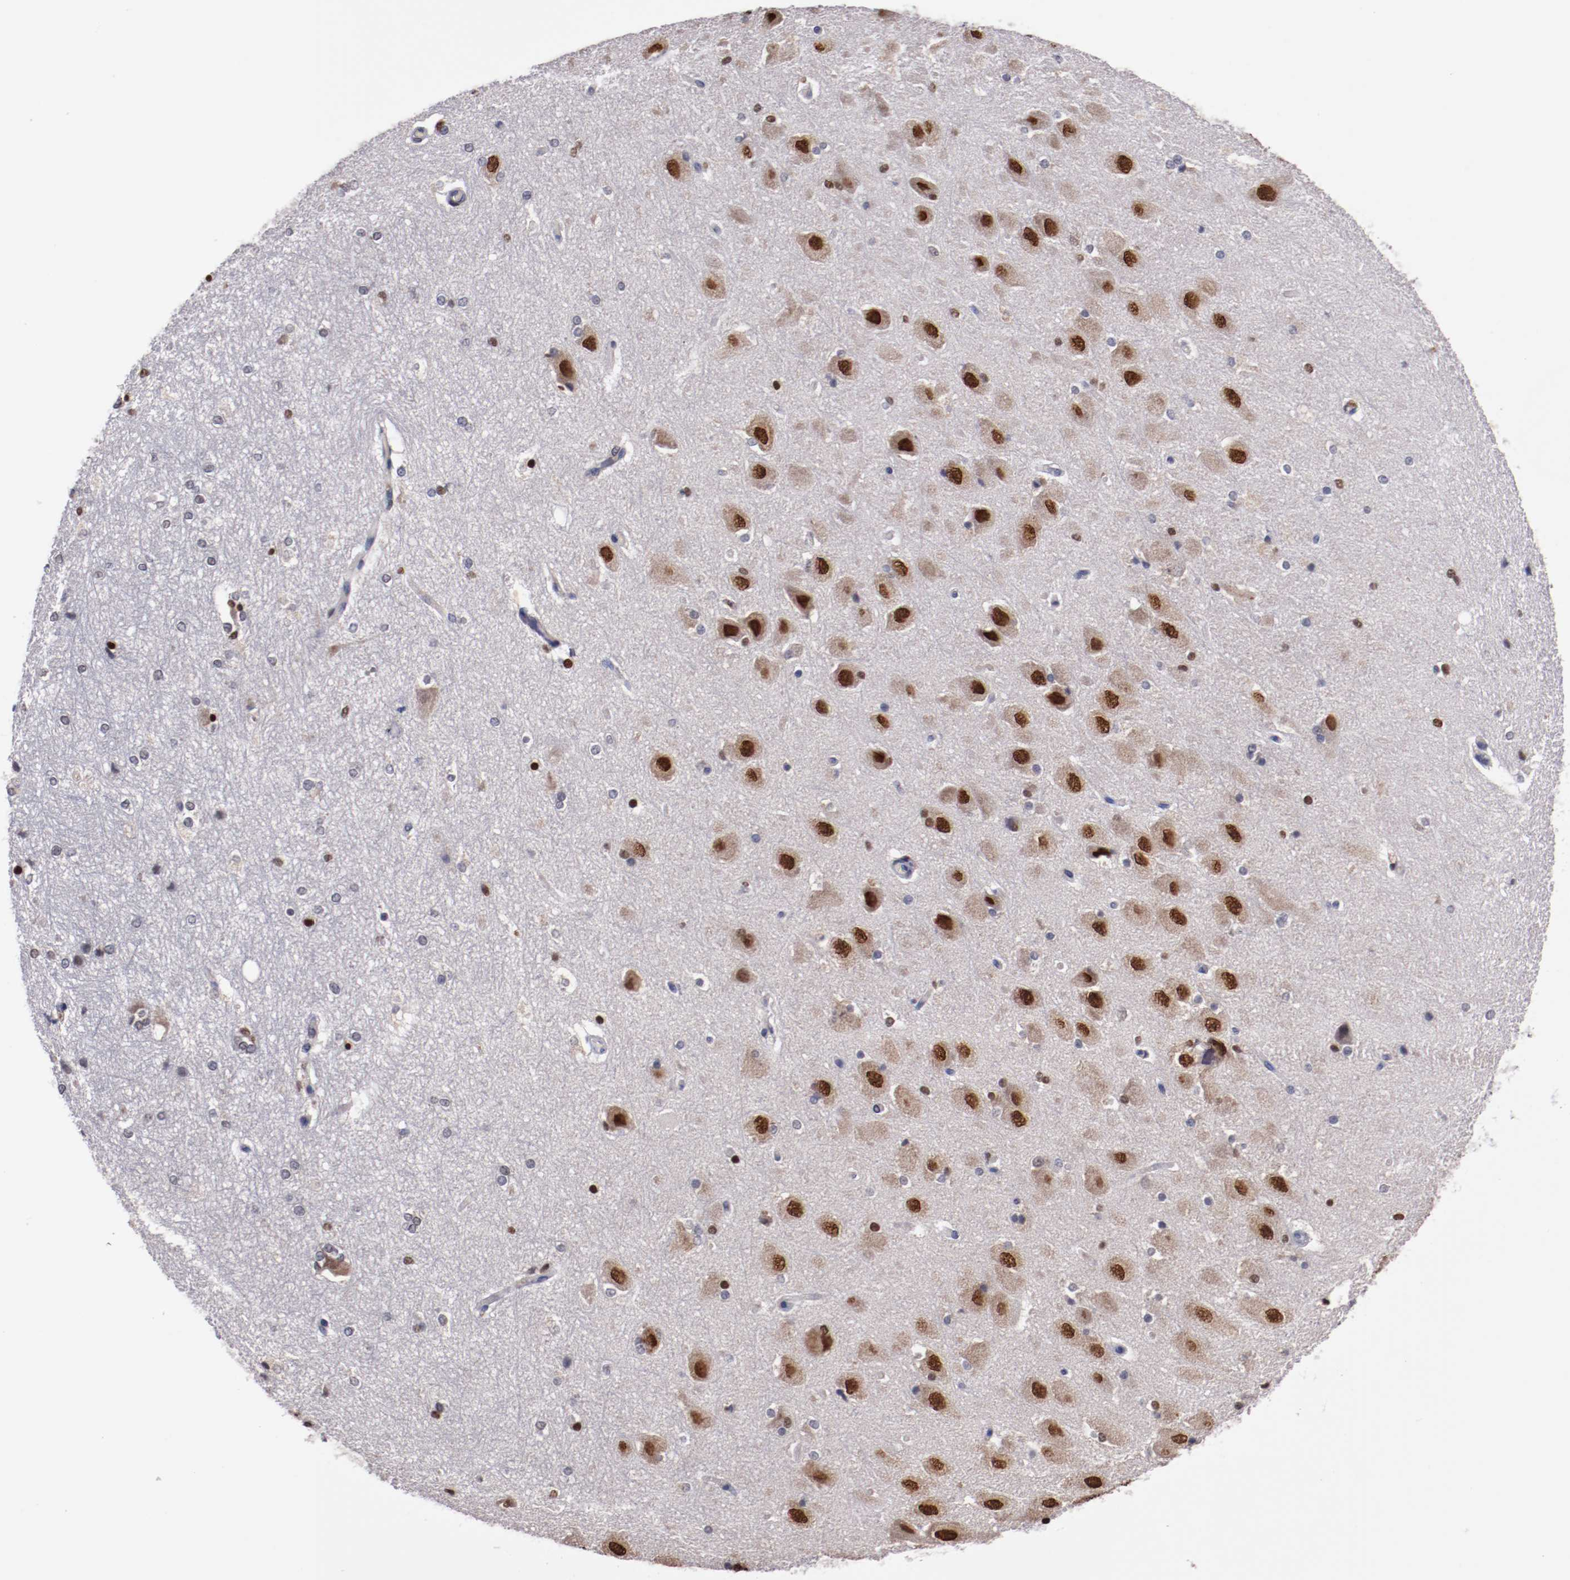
{"staining": {"intensity": "strong", "quantity": "<25%", "location": "cytoplasmic/membranous,nuclear"}, "tissue": "hippocampus", "cell_type": "Glial cells", "image_type": "normal", "snomed": [{"axis": "morphology", "description": "Normal tissue, NOS"}, {"axis": "topography", "description": "Hippocampus"}], "caption": "IHC photomicrograph of normal hippocampus: hippocampus stained using immunohistochemistry (IHC) displays medium levels of strong protein expression localized specifically in the cytoplasmic/membranous,nuclear of glial cells, appearing as a cytoplasmic/membranous,nuclear brown color.", "gene": "FAM81A", "patient": {"sex": "female", "age": 19}}